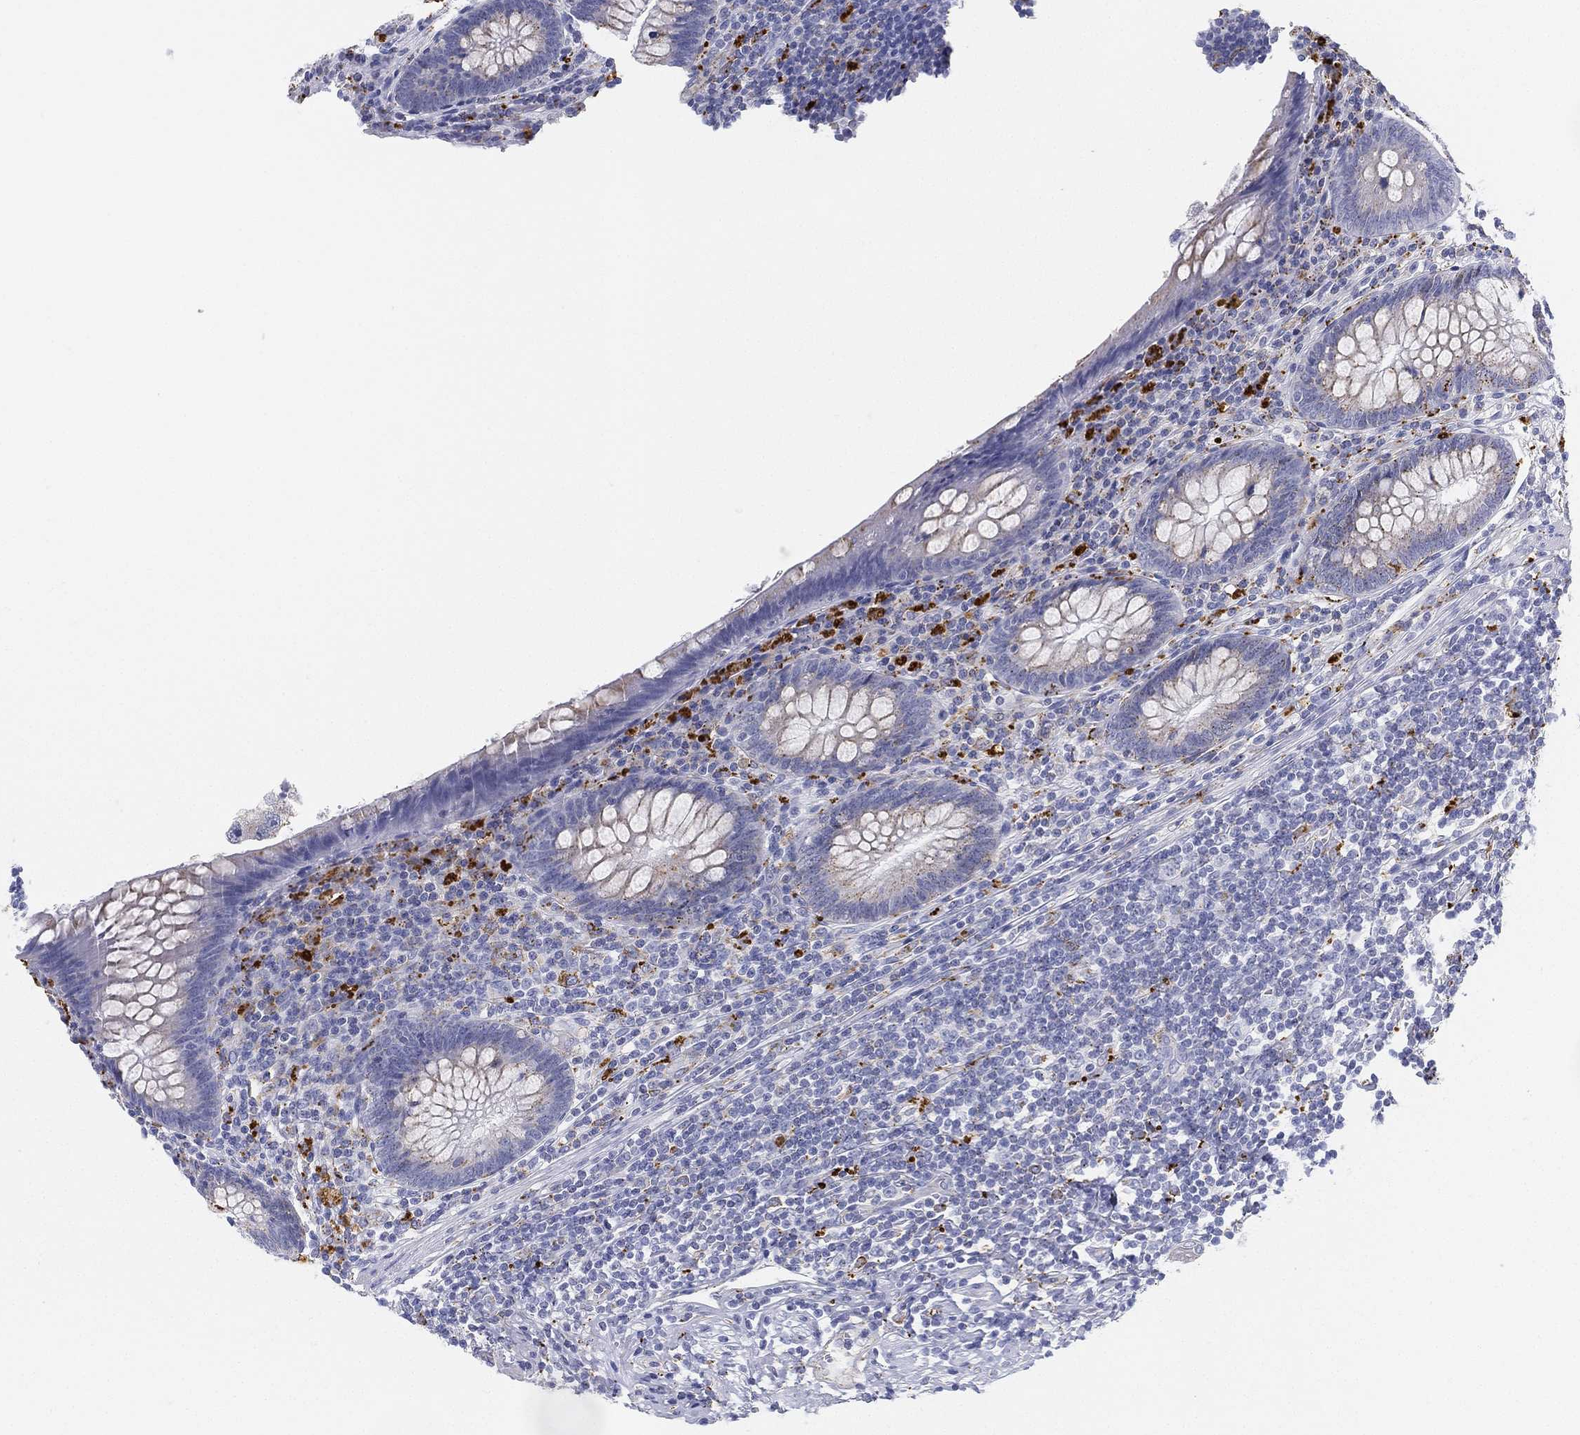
{"staining": {"intensity": "weak", "quantity": "<25%", "location": "cytoplasmic/membranous"}, "tissue": "appendix", "cell_type": "Glandular cells", "image_type": "normal", "snomed": [{"axis": "morphology", "description": "Normal tissue, NOS"}, {"axis": "topography", "description": "Appendix"}], "caption": "Micrograph shows no significant protein expression in glandular cells of benign appendix.", "gene": "NPC2", "patient": {"sex": "male", "age": 47}}